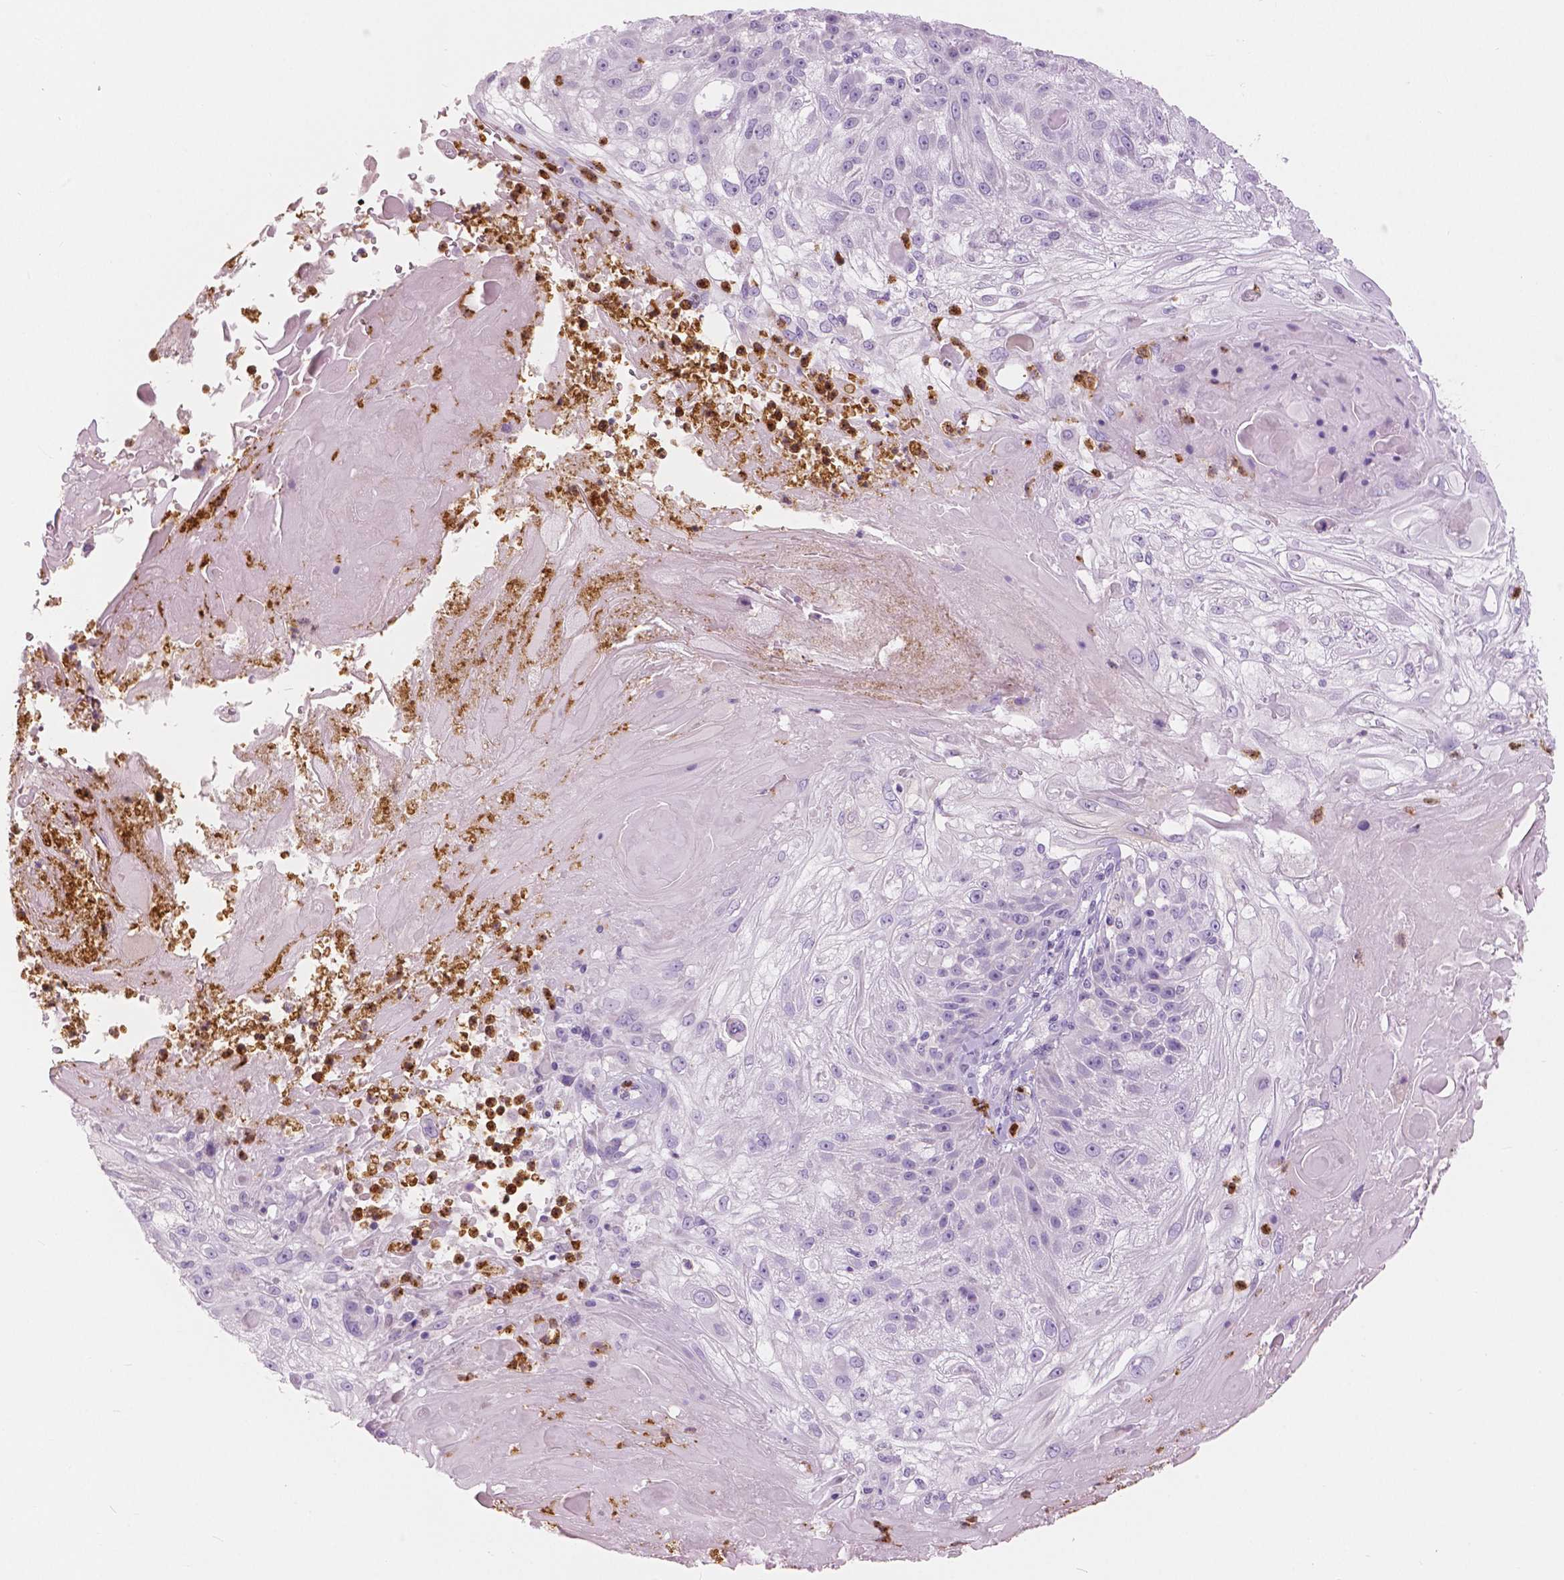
{"staining": {"intensity": "negative", "quantity": "none", "location": "none"}, "tissue": "skin cancer", "cell_type": "Tumor cells", "image_type": "cancer", "snomed": [{"axis": "morphology", "description": "Normal tissue, NOS"}, {"axis": "morphology", "description": "Squamous cell carcinoma, NOS"}, {"axis": "topography", "description": "Skin"}], "caption": "Immunohistochemical staining of human skin cancer (squamous cell carcinoma) shows no significant expression in tumor cells.", "gene": "CXCR2", "patient": {"sex": "female", "age": 83}}